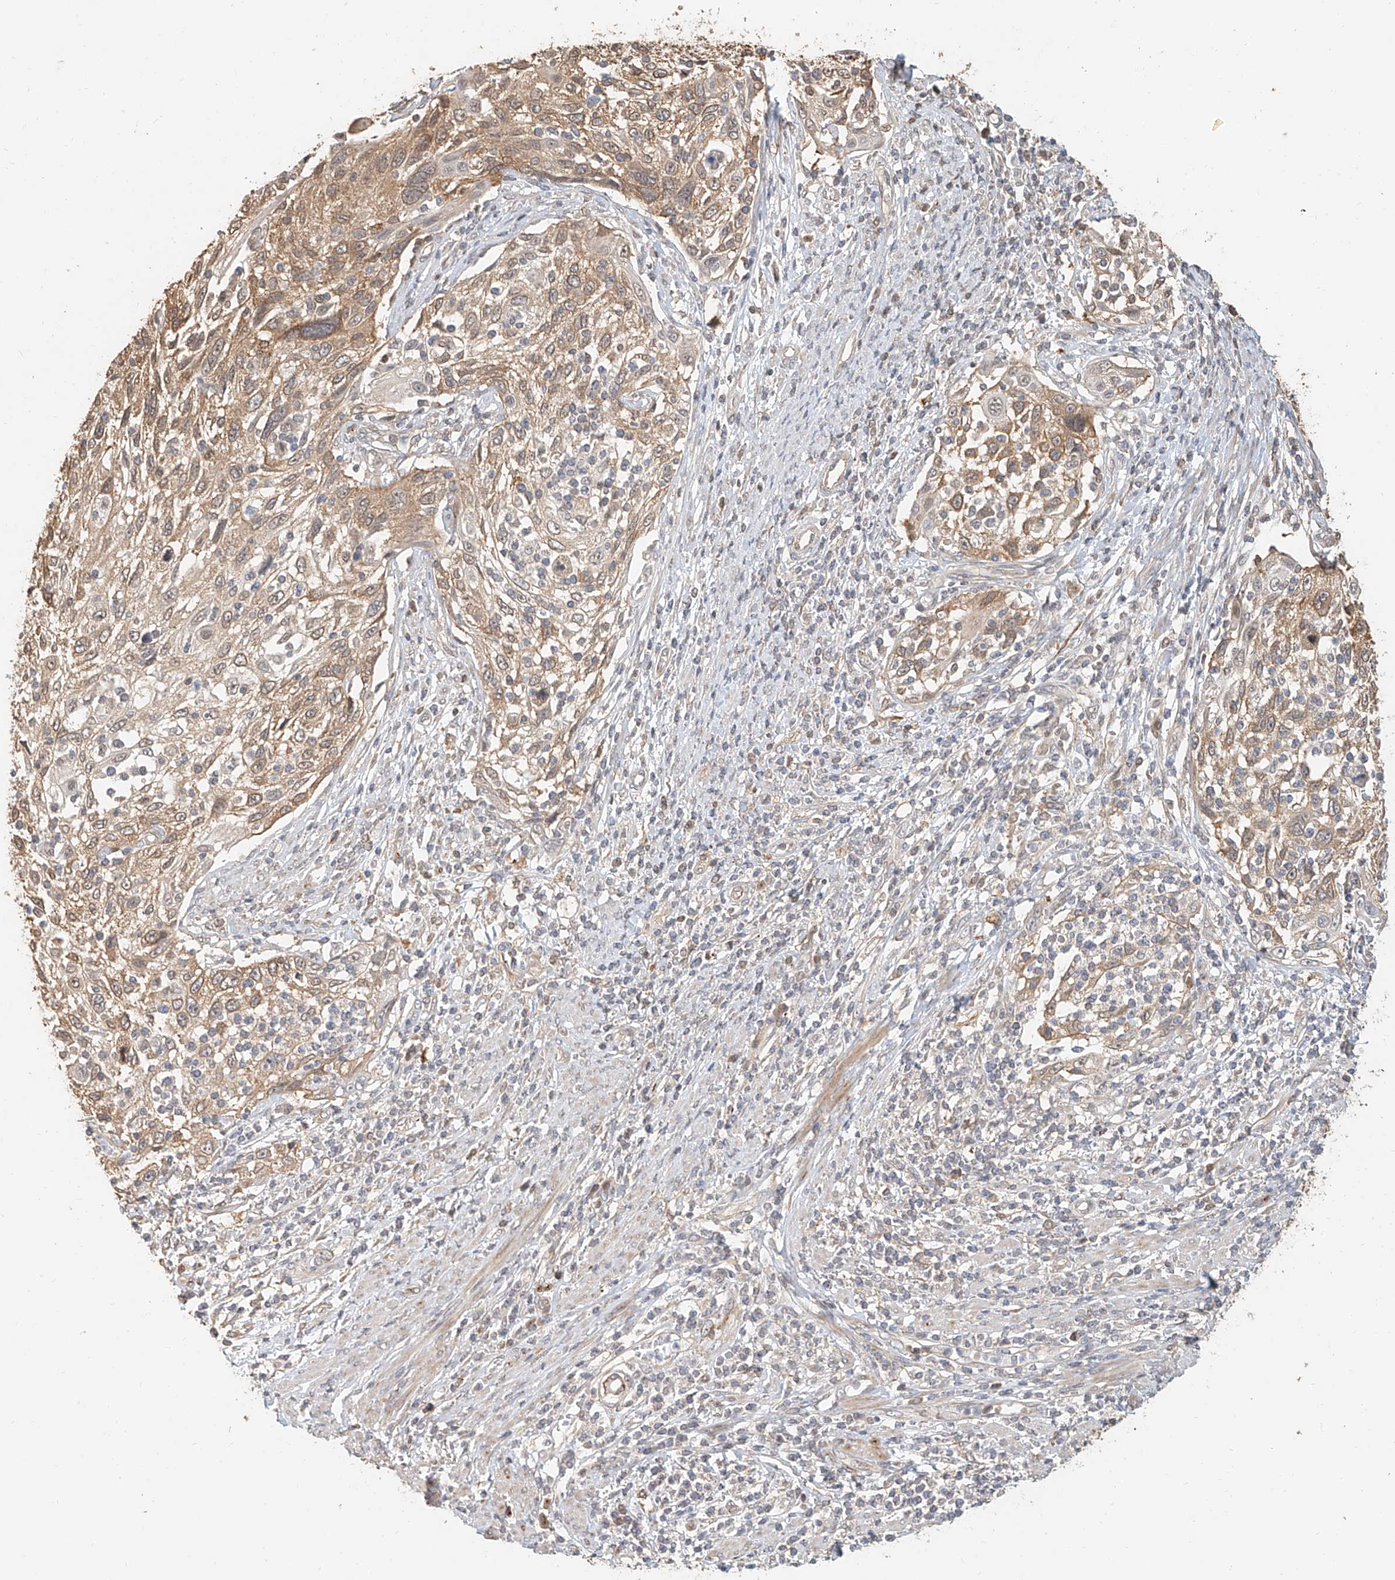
{"staining": {"intensity": "weak", "quantity": ">75%", "location": "cytoplasmic/membranous"}, "tissue": "cervical cancer", "cell_type": "Tumor cells", "image_type": "cancer", "snomed": [{"axis": "morphology", "description": "Squamous cell carcinoma, NOS"}, {"axis": "topography", "description": "Cervix"}], "caption": "There is low levels of weak cytoplasmic/membranous staining in tumor cells of cervical cancer, as demonstrated by immunohistochemical staining (brown color).", "gene": "NAP1L1", "patient": {"sex": "female", "age": 70}}